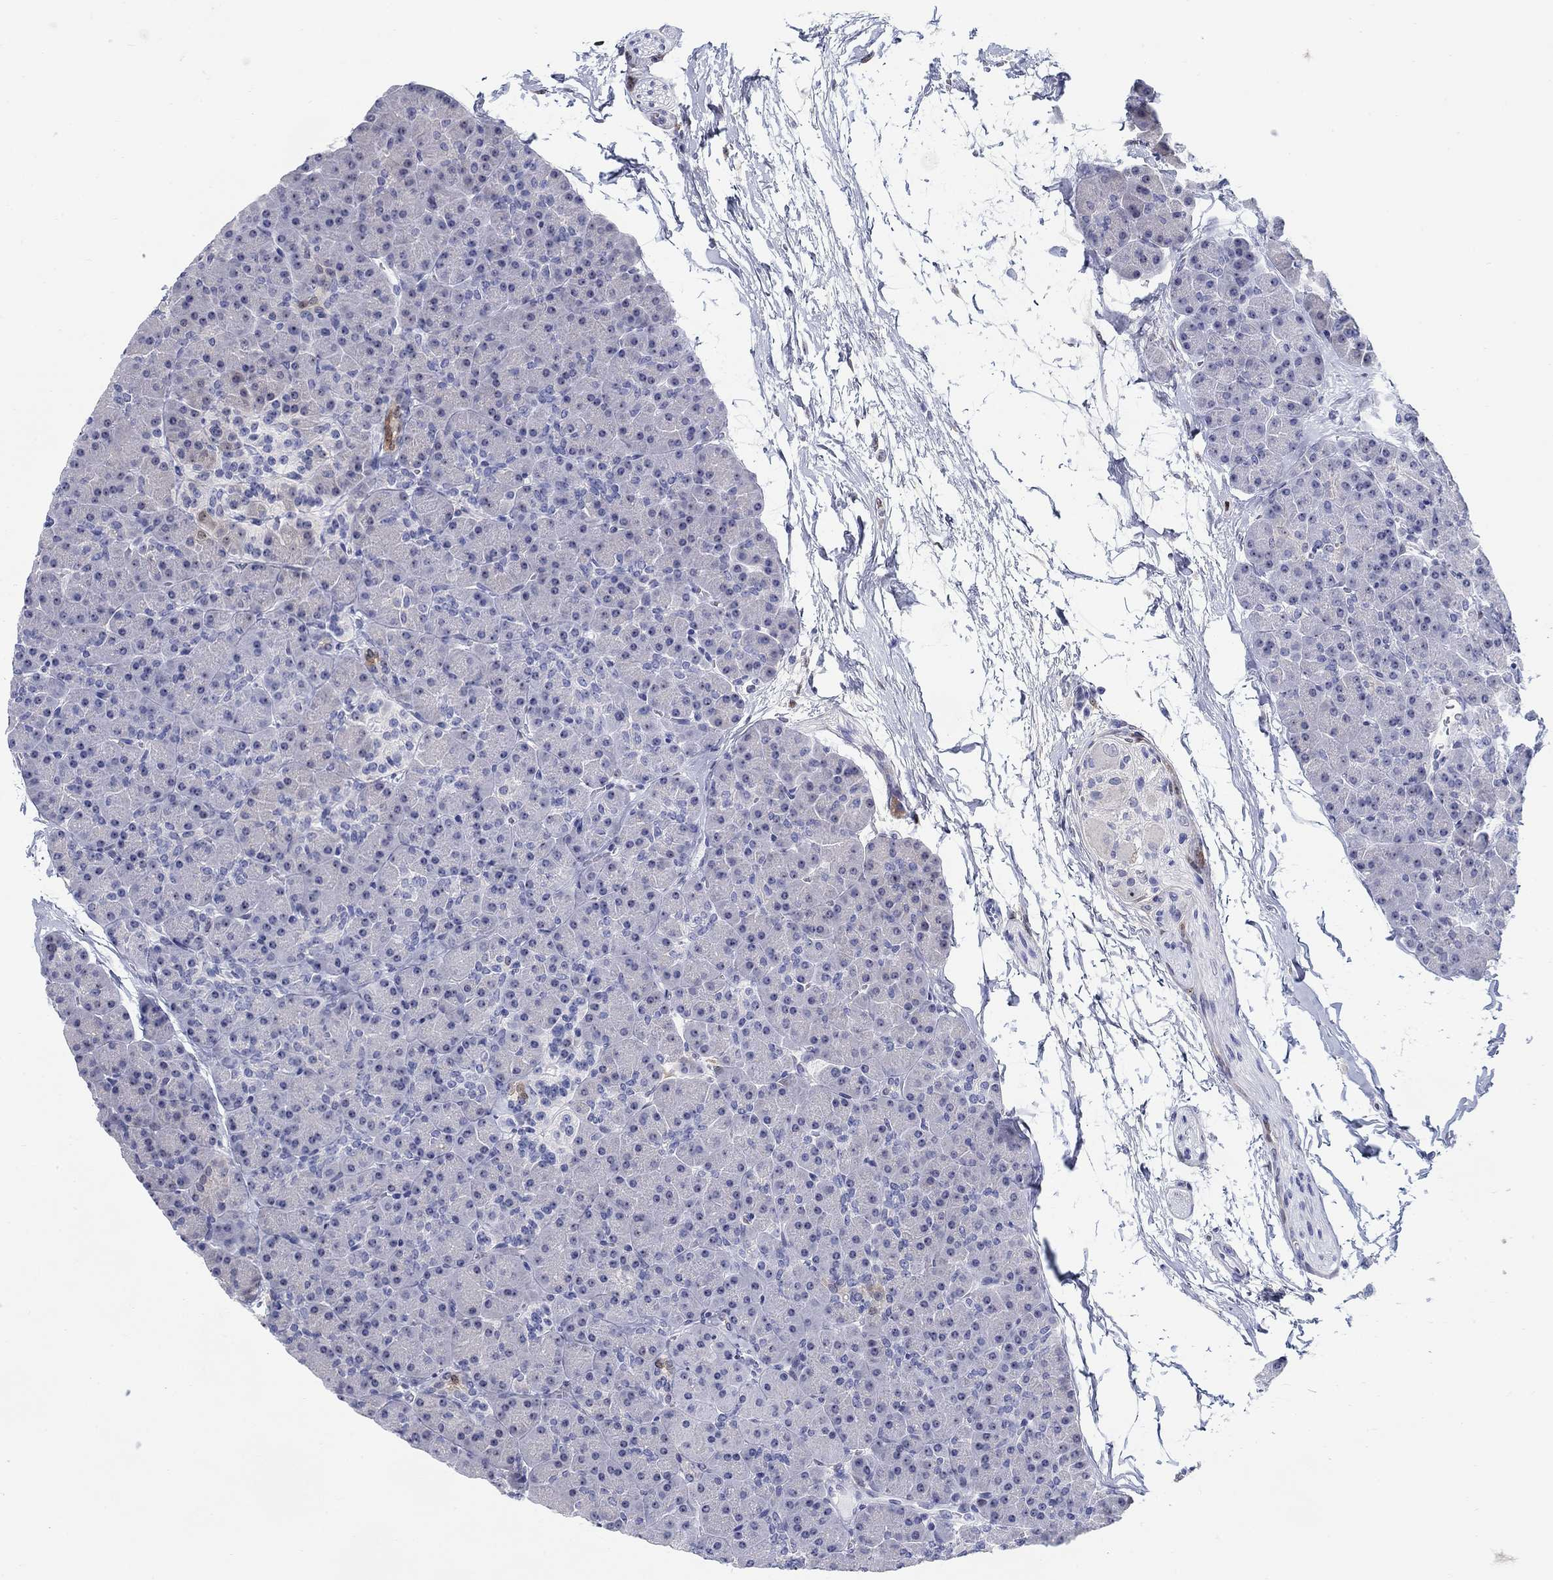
{"staining": {"intensity": "strong", "quantity": "<25%", "location": "cytoplasmic/membranous,nuclear"}, "tissue": "pancreas", "cell_type": "Exocrine glandular cells", "image_type": "normal", "snomed": [{"axis": "morphology", "description": "Normal tissue, NOS"}, {"axis": "topography", "description": "Pancreas"}], "caption": "Immunohistochemistry image of unremarkable pancreas: human pancreas stained using IHC displays medium levels of strong protein expression localized specifically in the cytoplasmic/membranous,nuclear of exocrine glandular cells, appearing as a cytoplasmic/membranous,nuclear brown color.", "gene": "AKR1C1", "patient": {"sex": "female", "age": 44}}